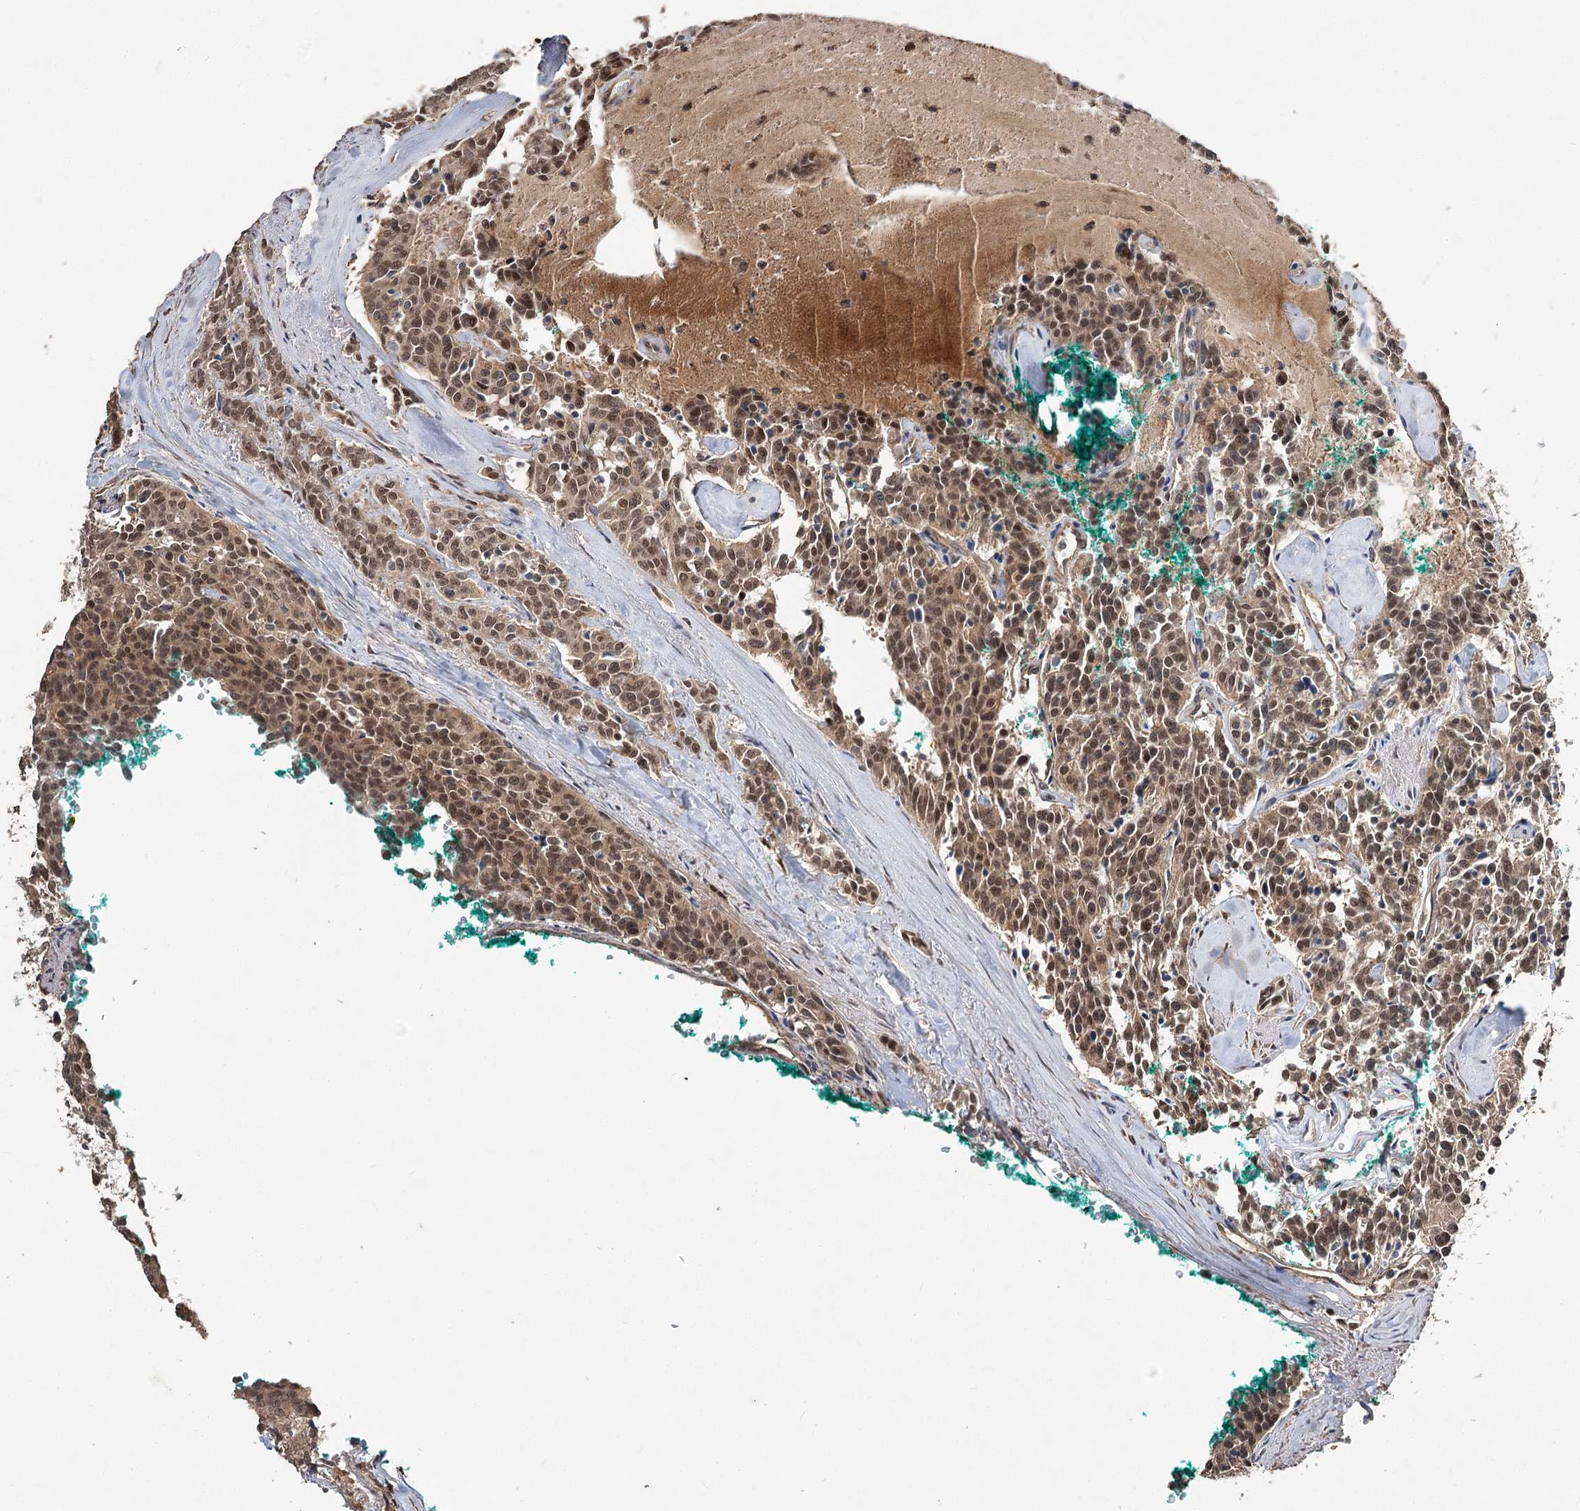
{"staining": {"intensity": "moderate", "quantity": ">75%", "location": "cytoplasmic/membranous,nuclear"}, "tissue": "carcinoid", "cell_type": "Tumor cells", "image_type": "cancer", "snomed": [{"axis": "morphology", "description": "Carcinoid, malignant, NOS"}, {"axis": "topography", "description": "Lung"}], "caption": "High-magnification brightfield microscopy of malignant carcinoid stained with DAB (brown) and counterstained with hematoxylin (blue). tumor cells exhibit moderate cytoplasmic/membranous and nuclear expression is present in approximately>75% of cells.", "gene": "NOPCHAP1", "patient": {"sex": "female", "age": 46}}